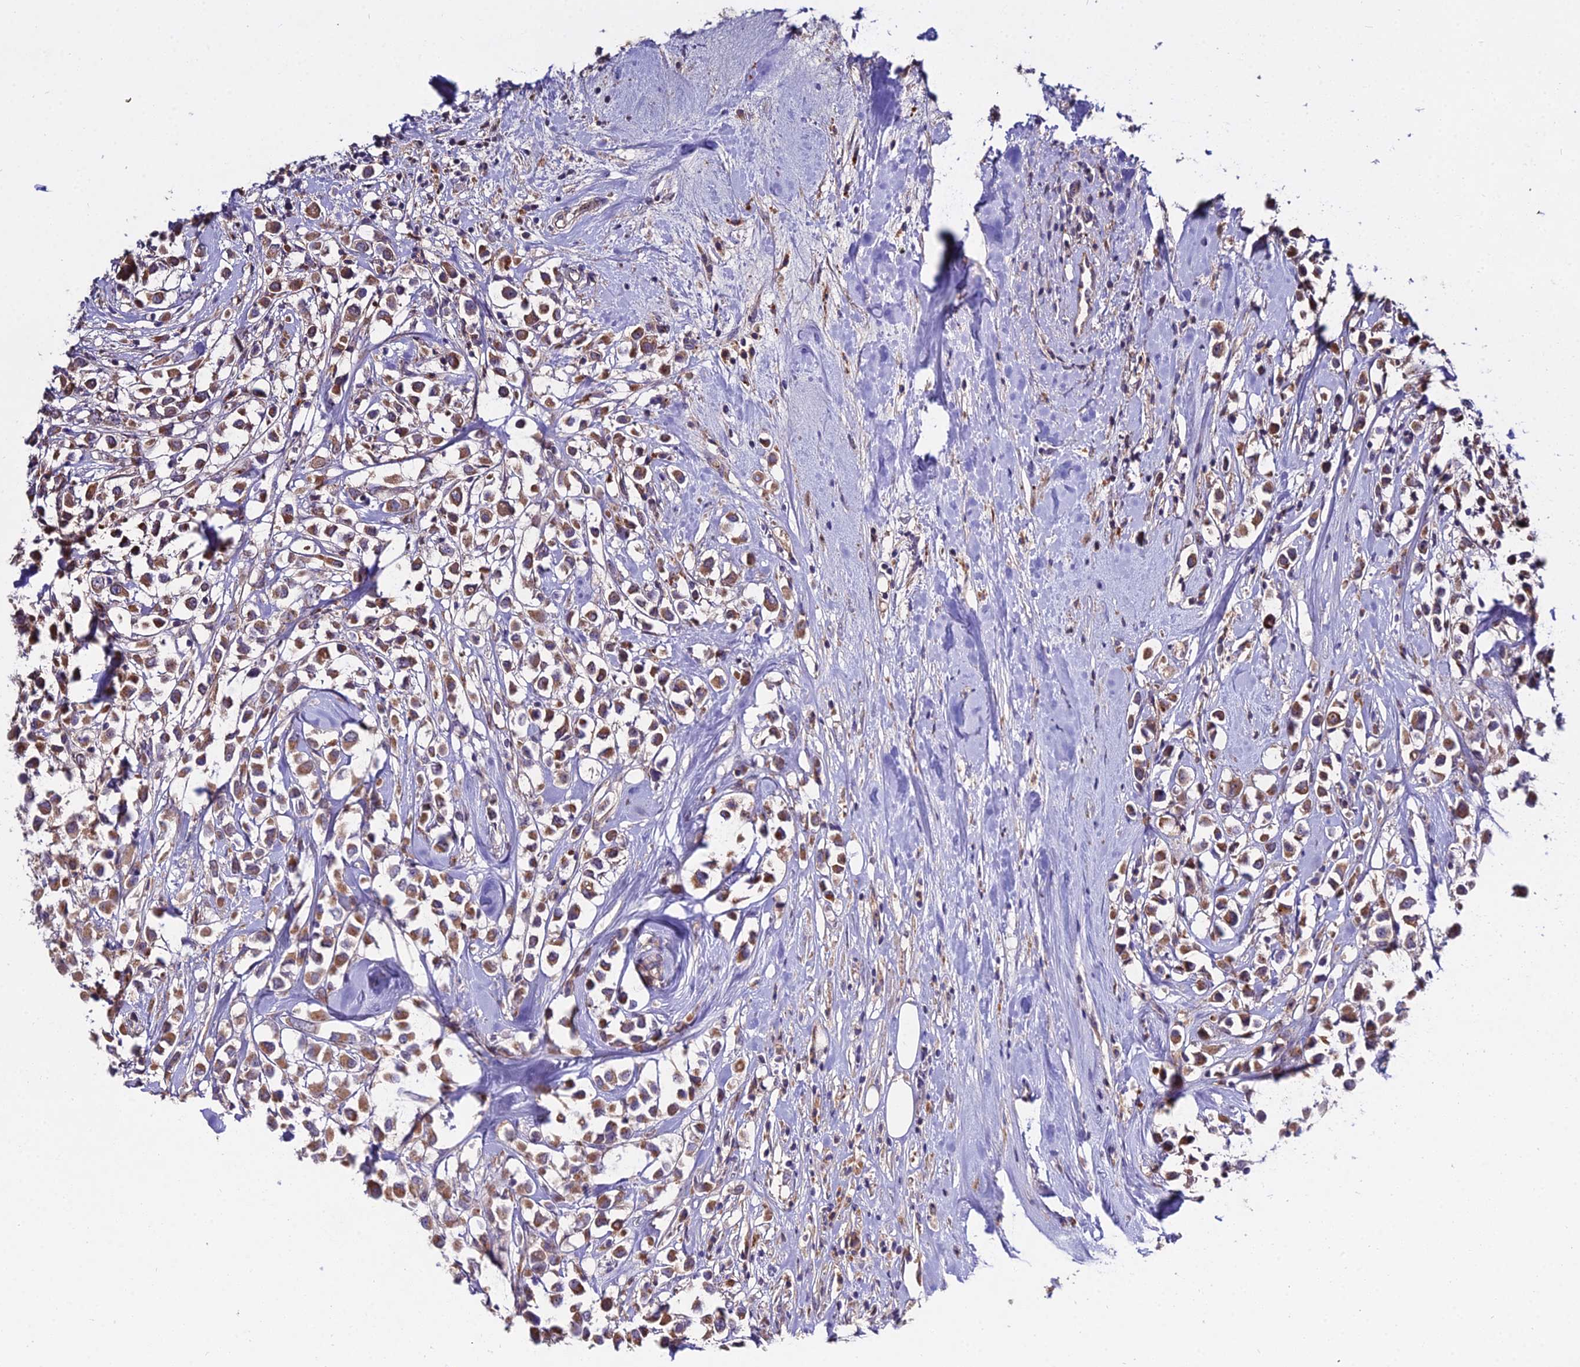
{"staining": {"intensity": "moderate", "quantity": ">75%", "location": "cytoplasmic/membranous"}, "tissue": "breast cancer", "cell_type": "Tumor cells", "image_type": "cancer", "snomed": [{"axis": "morphology", "description": "Duct carcinoma"}, {"axis": "topography", "description": "Breast"}], "caption": "Immunohistochemistry (IHC) micrograph of human intraductal carcinoma (breast) stained for a protein (brown), which displays medium levels of moderate cytoplasmic/membranous staining in about >75% of tumor cells.", "gene": "EID2", "patient": {"sex": "female", "age": 87}}